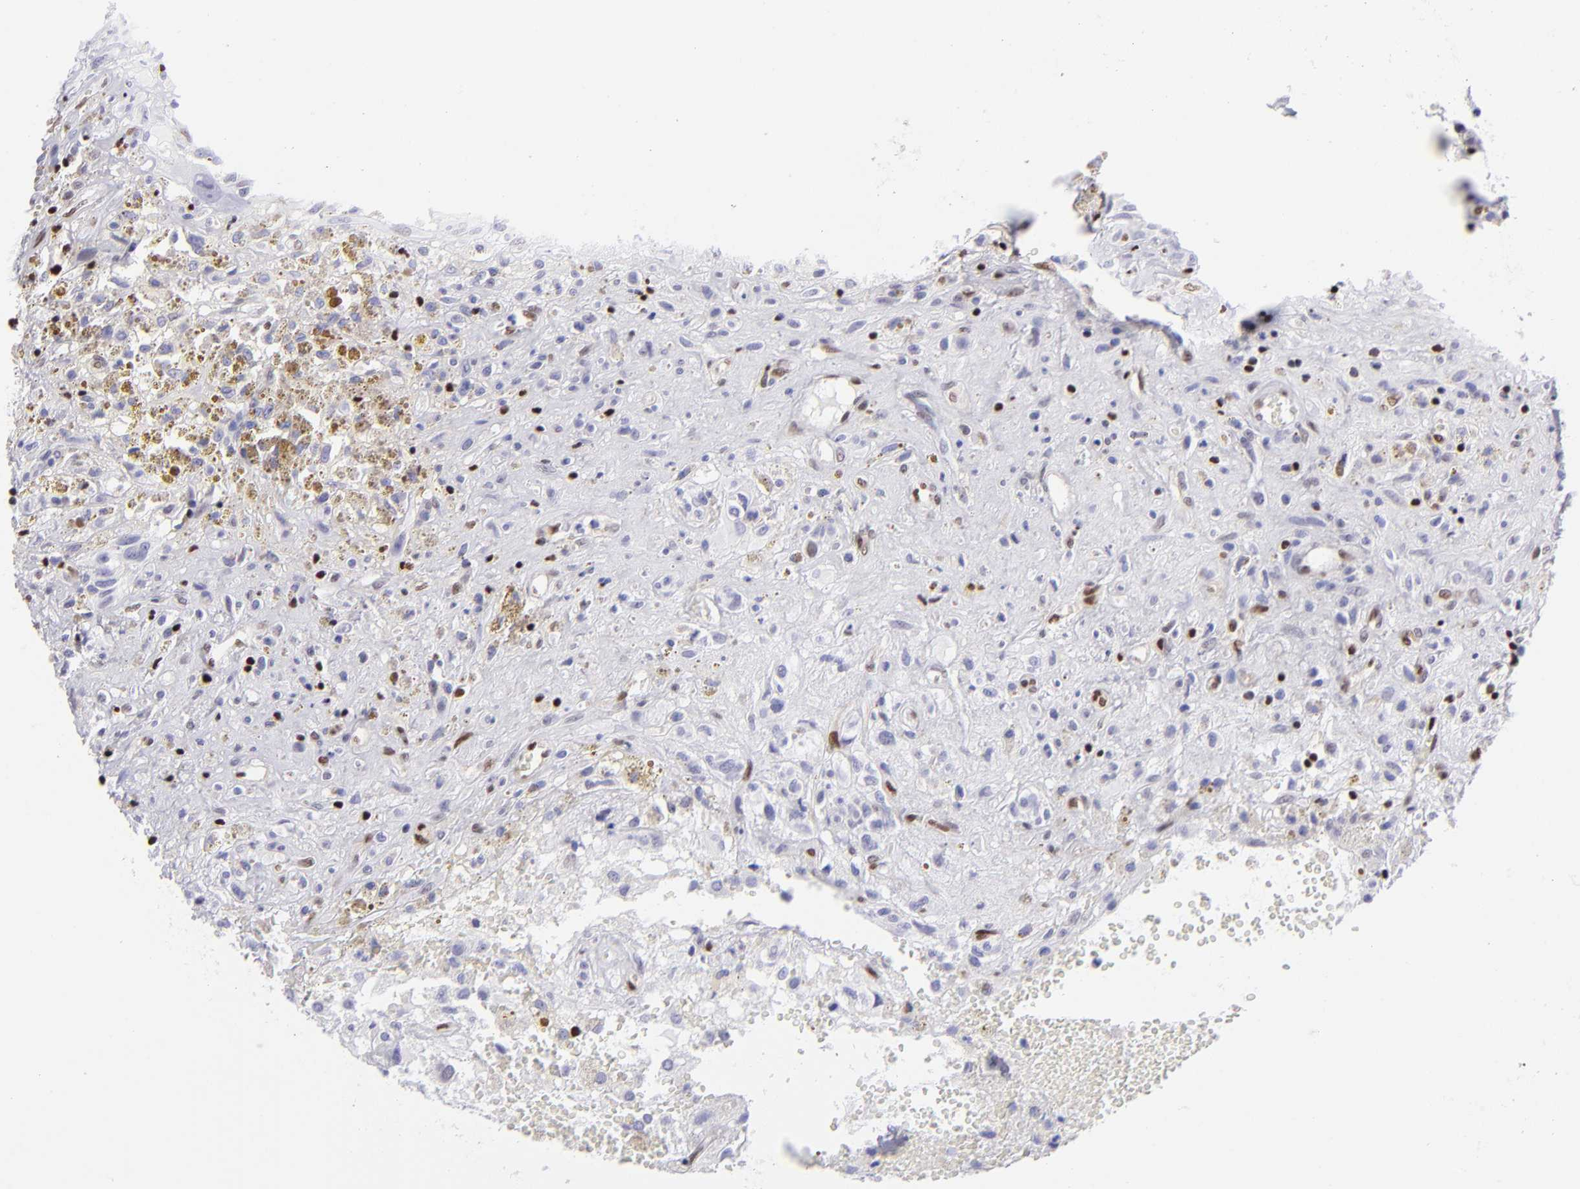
{"staining": {"intensity": "weak", "quantity": "<25%", "location": "nuclear"}, "tissue": "glioma", "cell_type": "Tumor cells", "image_type": "cancer", "snomed": [{"axis": "morphology", "description": "Glioma, malignant, High grade"}, {"axis": "topography", "description": "Brain"}], "caption": "The photomicrograph shows no staining of tumor cells in malignant glioma (high-grade). Nuclei are stained in blue.", "gene": "ETS1", "patient": {"sex": "male", "age": 66}}